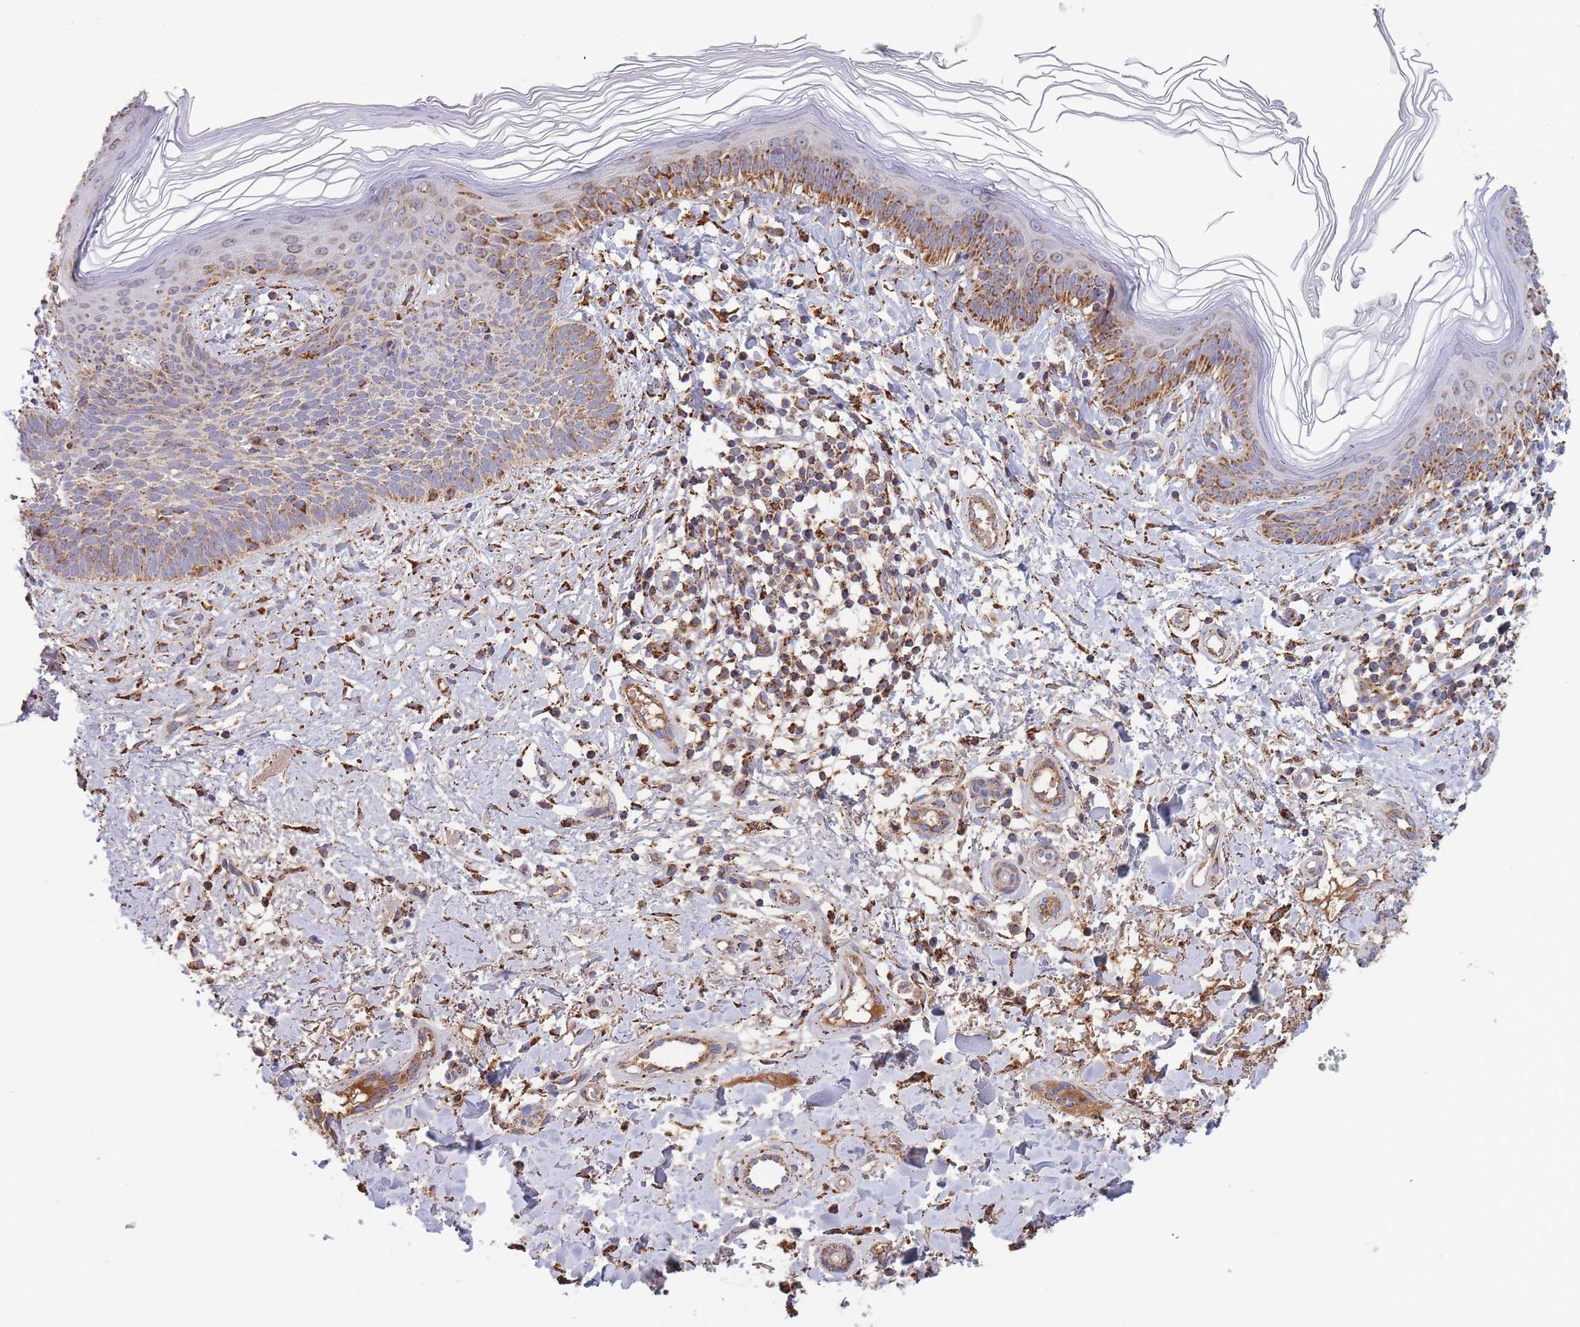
{"staining": {"intensity": "weak", "quantity": "<25%", "location": "cytoplasmic/membranous"}, "tissue": "skin cancer", "cell_type": "Tumor cells", "image_type": "cancer", "snomed": [{"axis": "morphology", "description": "Basal cell carcinoma"}, {"axis": "topography", "description": "Skin"}], "caption": "High magnification brightfield microscopy of basal cell carcinoma (skin) stained with DAB (brown) and counterstained with hematoxylin (blue): tumor cells show no significant positivity.", "gene": "MRPL17", "patient": {"sex": "male", "age": 78}}